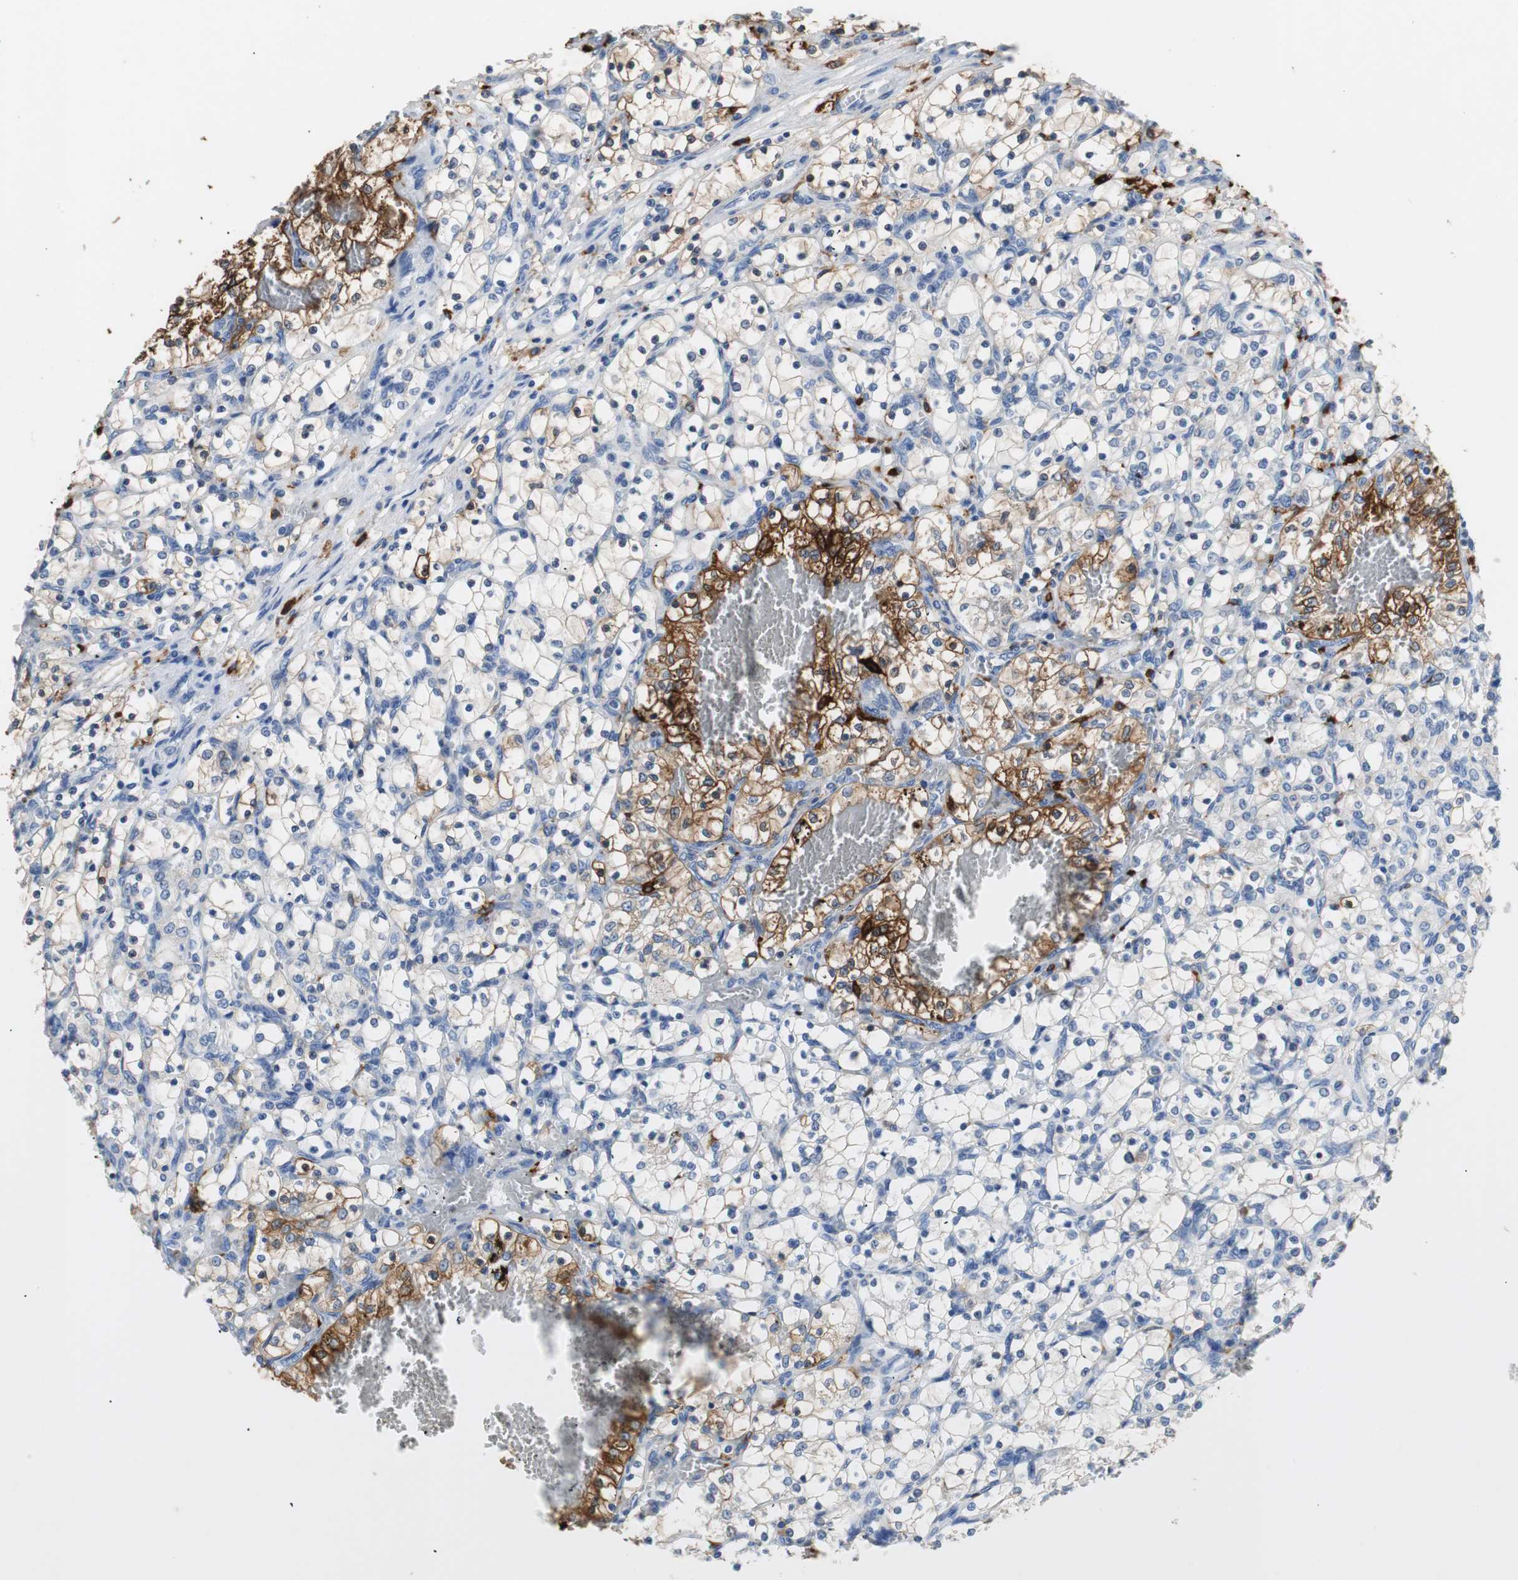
{"staining": {"intensity": "negative", "quantity": "none", "location": "none"}, "tissue": "renal cancer", "cell_type": "Tumor cells", "image_type": "cancer", "snomed": [{"axis": "morphology", "description": "Adenocarcinoma, NOS"}, {"axis": "topography", "description": "Kidney"}], "caption": "Adenocarcinoma (renal) stained for a protein using immunohistochemistry displays no staining tumor cells.", "gene": "PI15", "patient": {"sex": "female", "age": 69}}